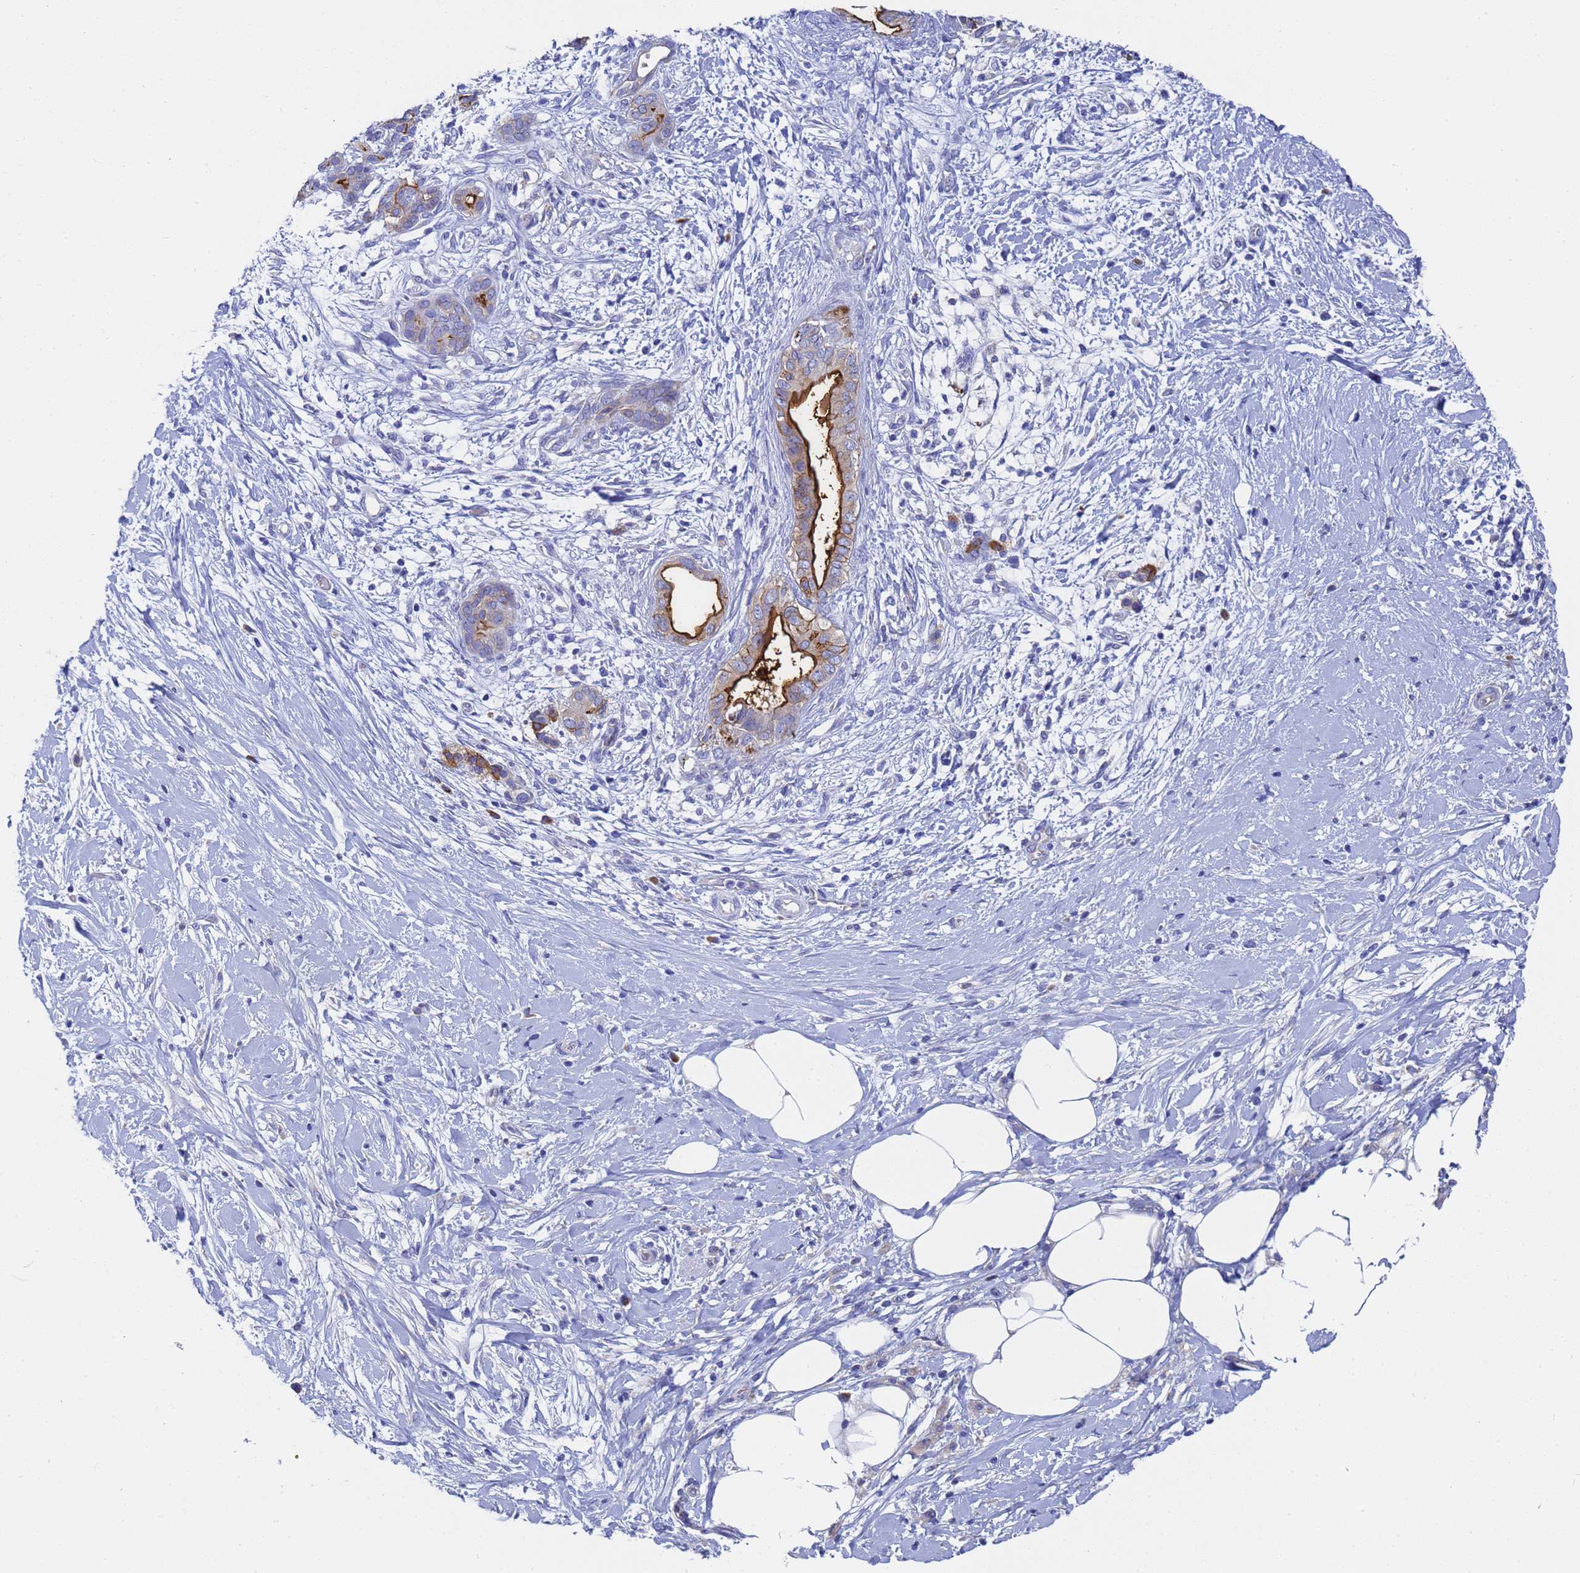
{"staining": {"intensity": "strong", "quantity": "<25%", "location": "cytoplasmic/membranous"}, "tissue": "pancreatic cancer", "cell_type": "Tumor cells", "image_type": "cancer", "snomed": [{"axis": "morphology", "description": "Adenocarcinoma, NOS"}, {"axis": "topography", "description": "Pancreas"}], "caption": "Tumor cells reveal strong cytoplasmic/membranous positivity in approximately <25% of cells in pancreatic cancer.", "gene": "TM4SF4", "patient": {"sex": "male", "age": 58}}